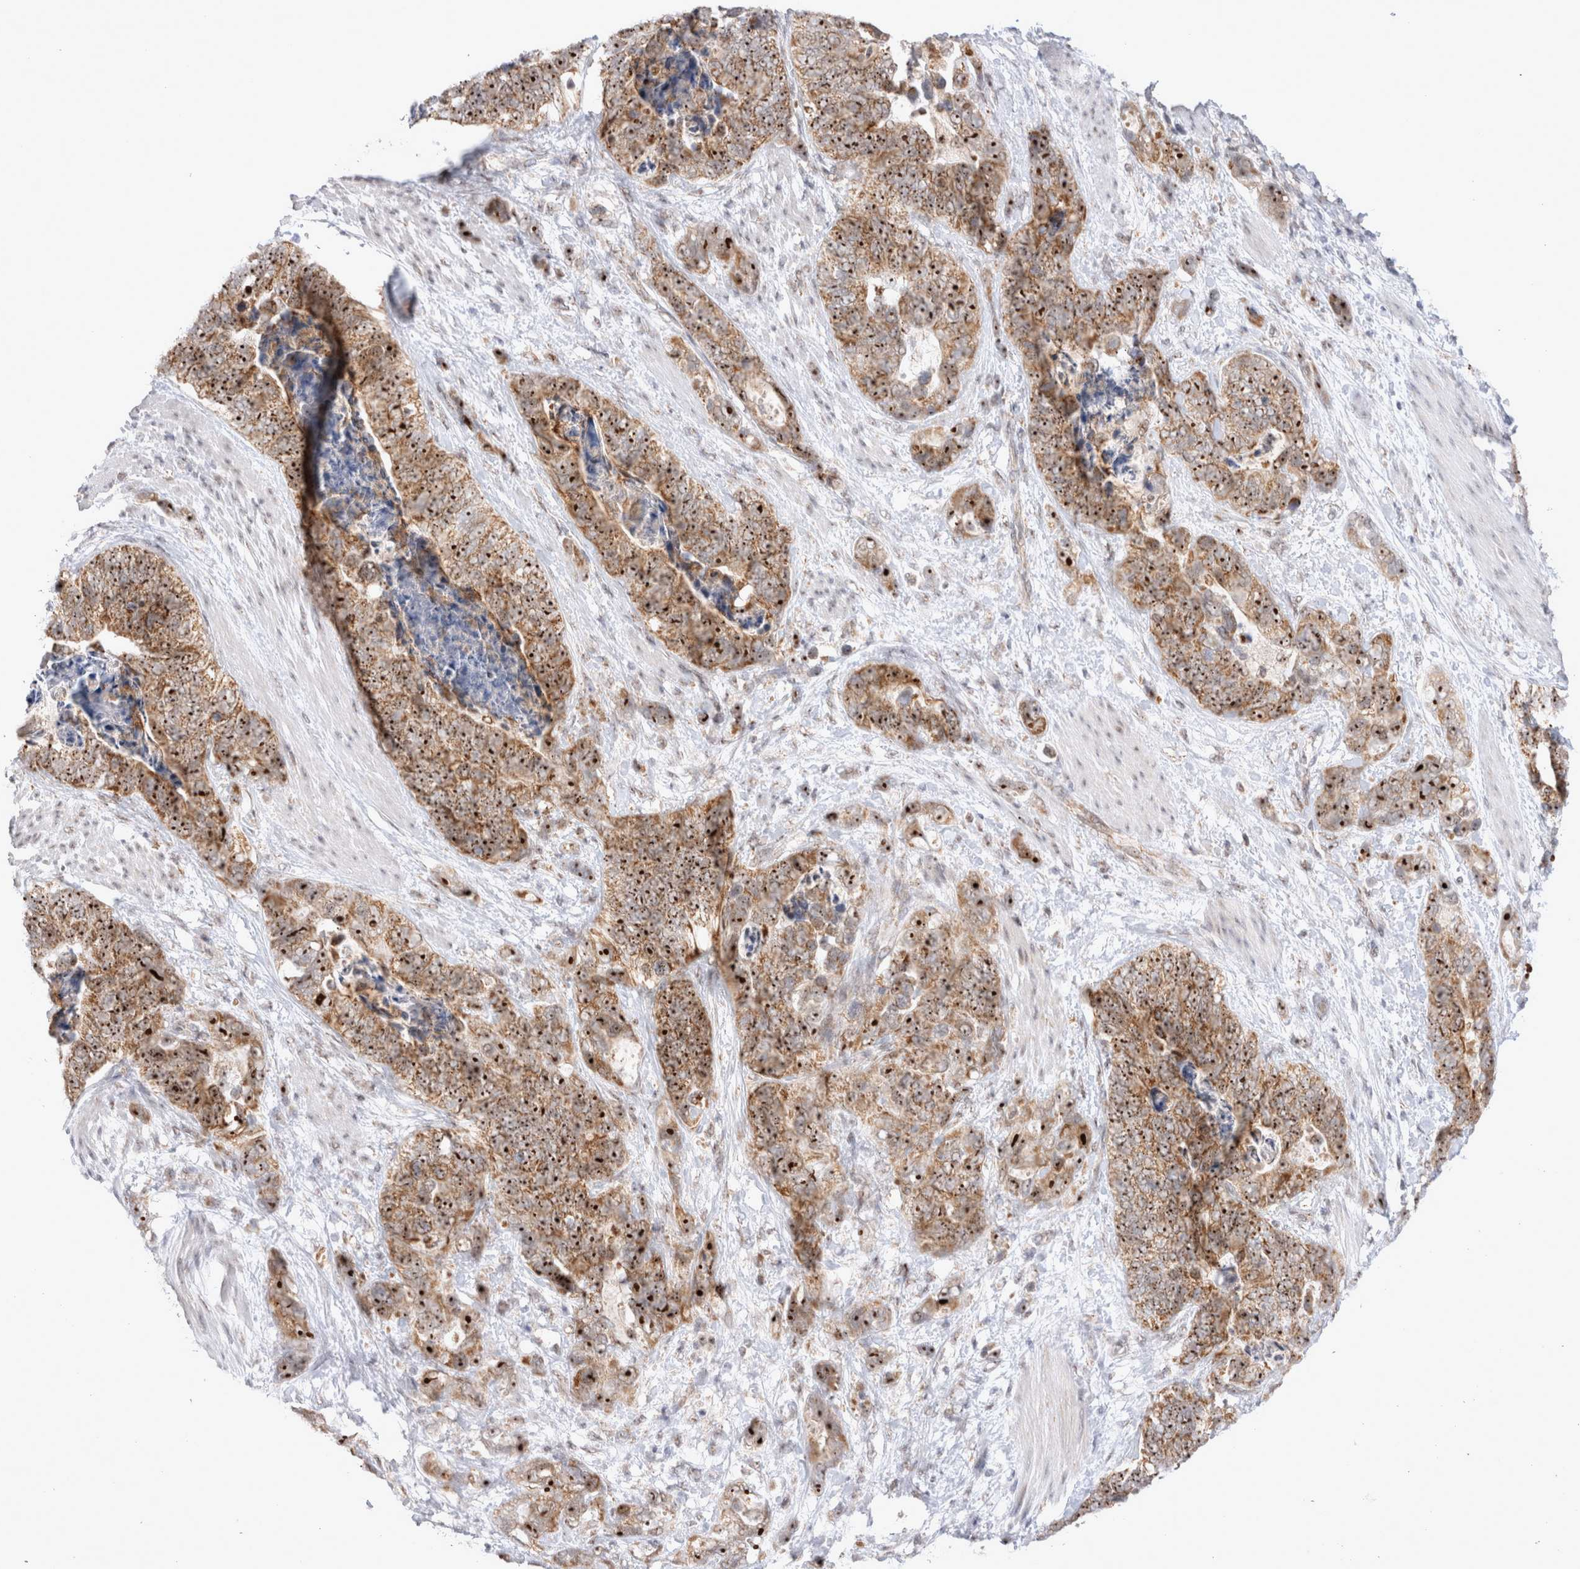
{"staining": {"intensity": "strong", "quantity": ">75%", "location": "cytoplasmic/membranous,nuclear"}, "tissue": "stomach cancer", "cell_type": "Tumor cells", "image_type": "cancer", "snomed": [{"axis": "morphology", "description": "Normal tissue, NOS"}, {"axis": "morphology", "description": "Adenocarcinoma, NOS"}, {"axis": "topography", "description": "Stomach"}], "caption": "Strong cytoplasmic/membranous and nuclear expression for a protein is present in approximately >75% of tumor cells of stomach cancer (adenocarcinoma) using immunohistochemistry (IHC).", "gene": "MRPL37", "patient": {"sex": "female", "age": 89}}